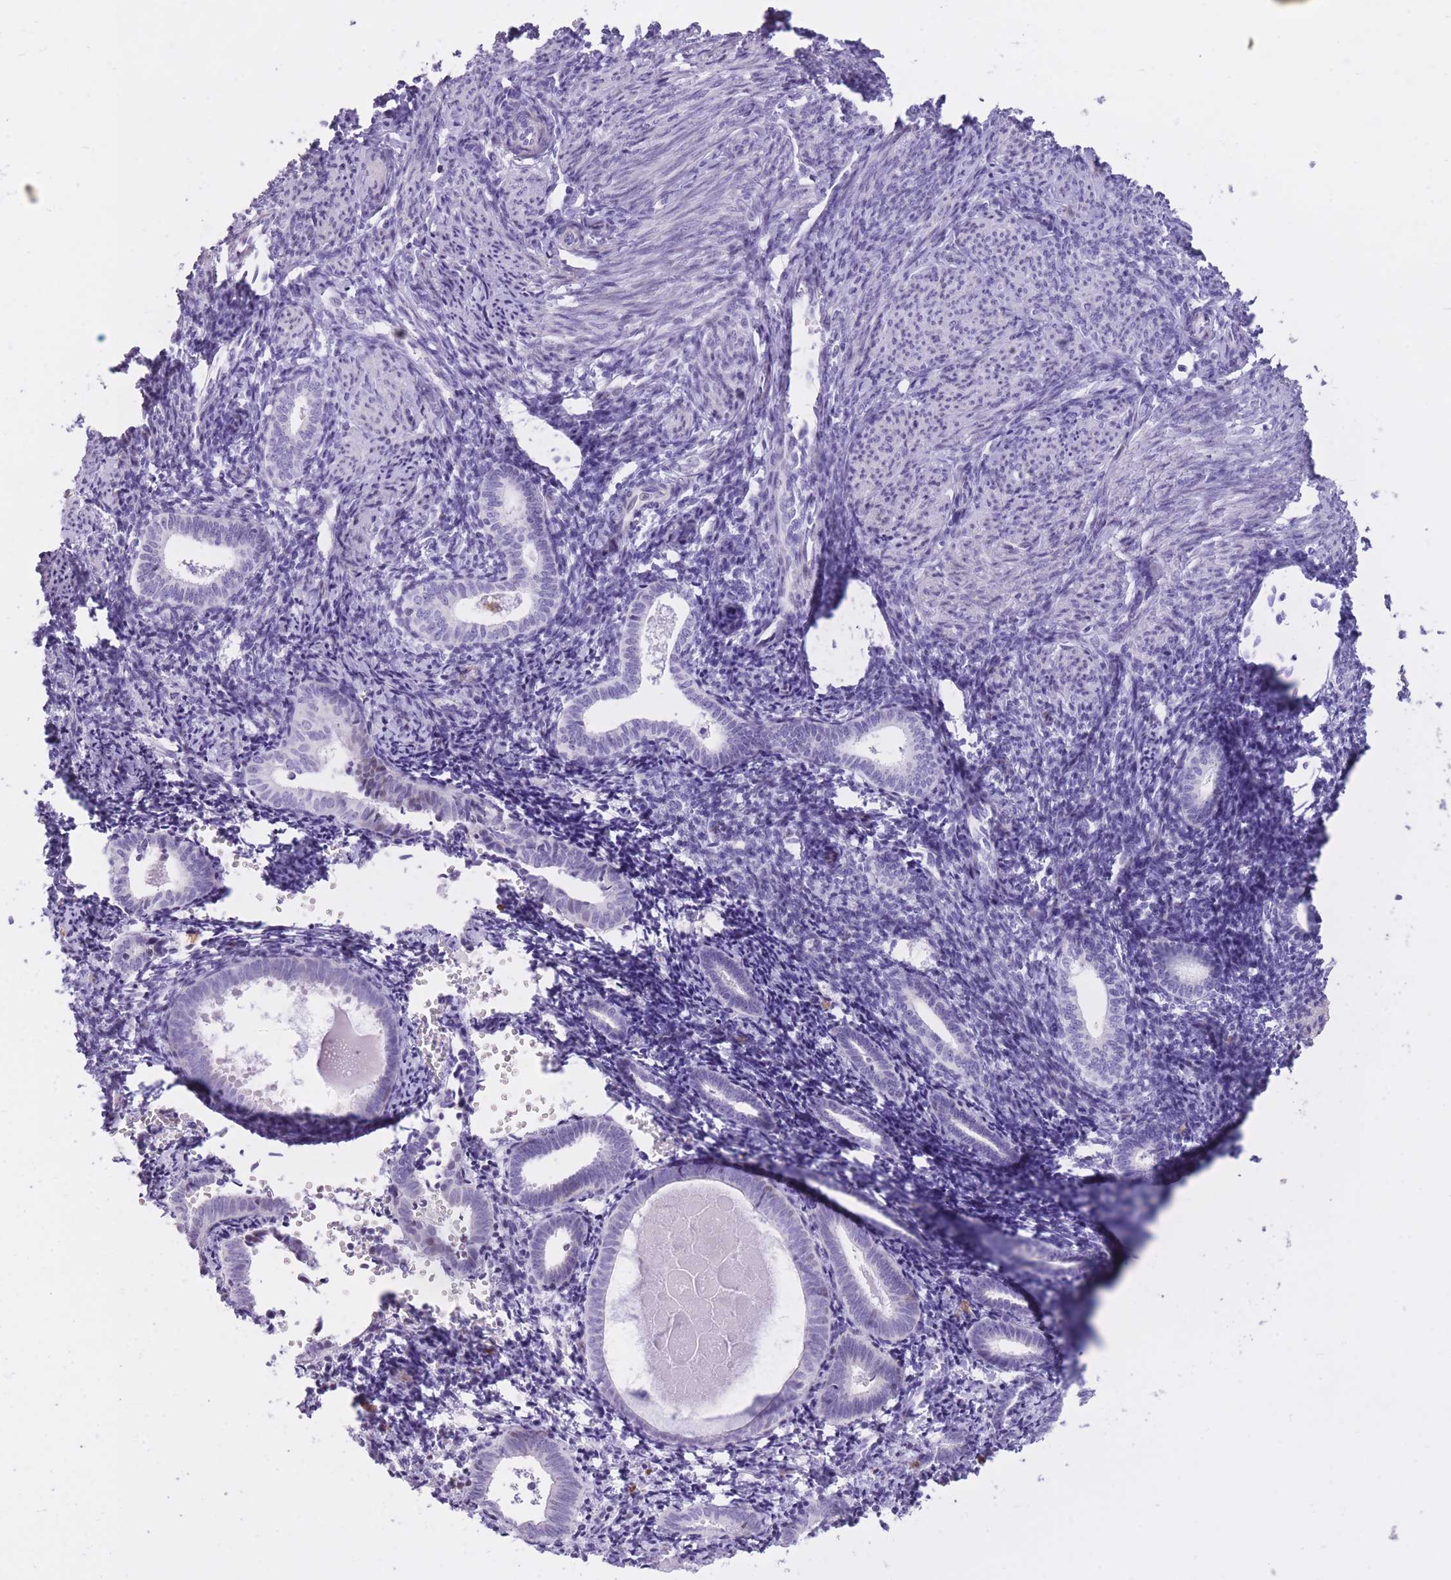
{"staining": {"intensity": "negative", "quantity": "none", "location": "none"}, "tissue": "endometrium", "cell_type": "Cells in endometrial stroma", "image_type": "normal", "snomed": [{"axis": "morphology", "description": "Normal tissue, NOS"}, {"axis": "topography", "description": "Endometrium"}], "caption": "The IHC histopathology image has no significant positivity in cells in endometrial stroma of endometrium. The staining is performed using DAB brown chromogen with nuclei counter-stained in using hematoxylin.", "gene": "WDR70", "patient": {"sex": "female", "age": 54}}